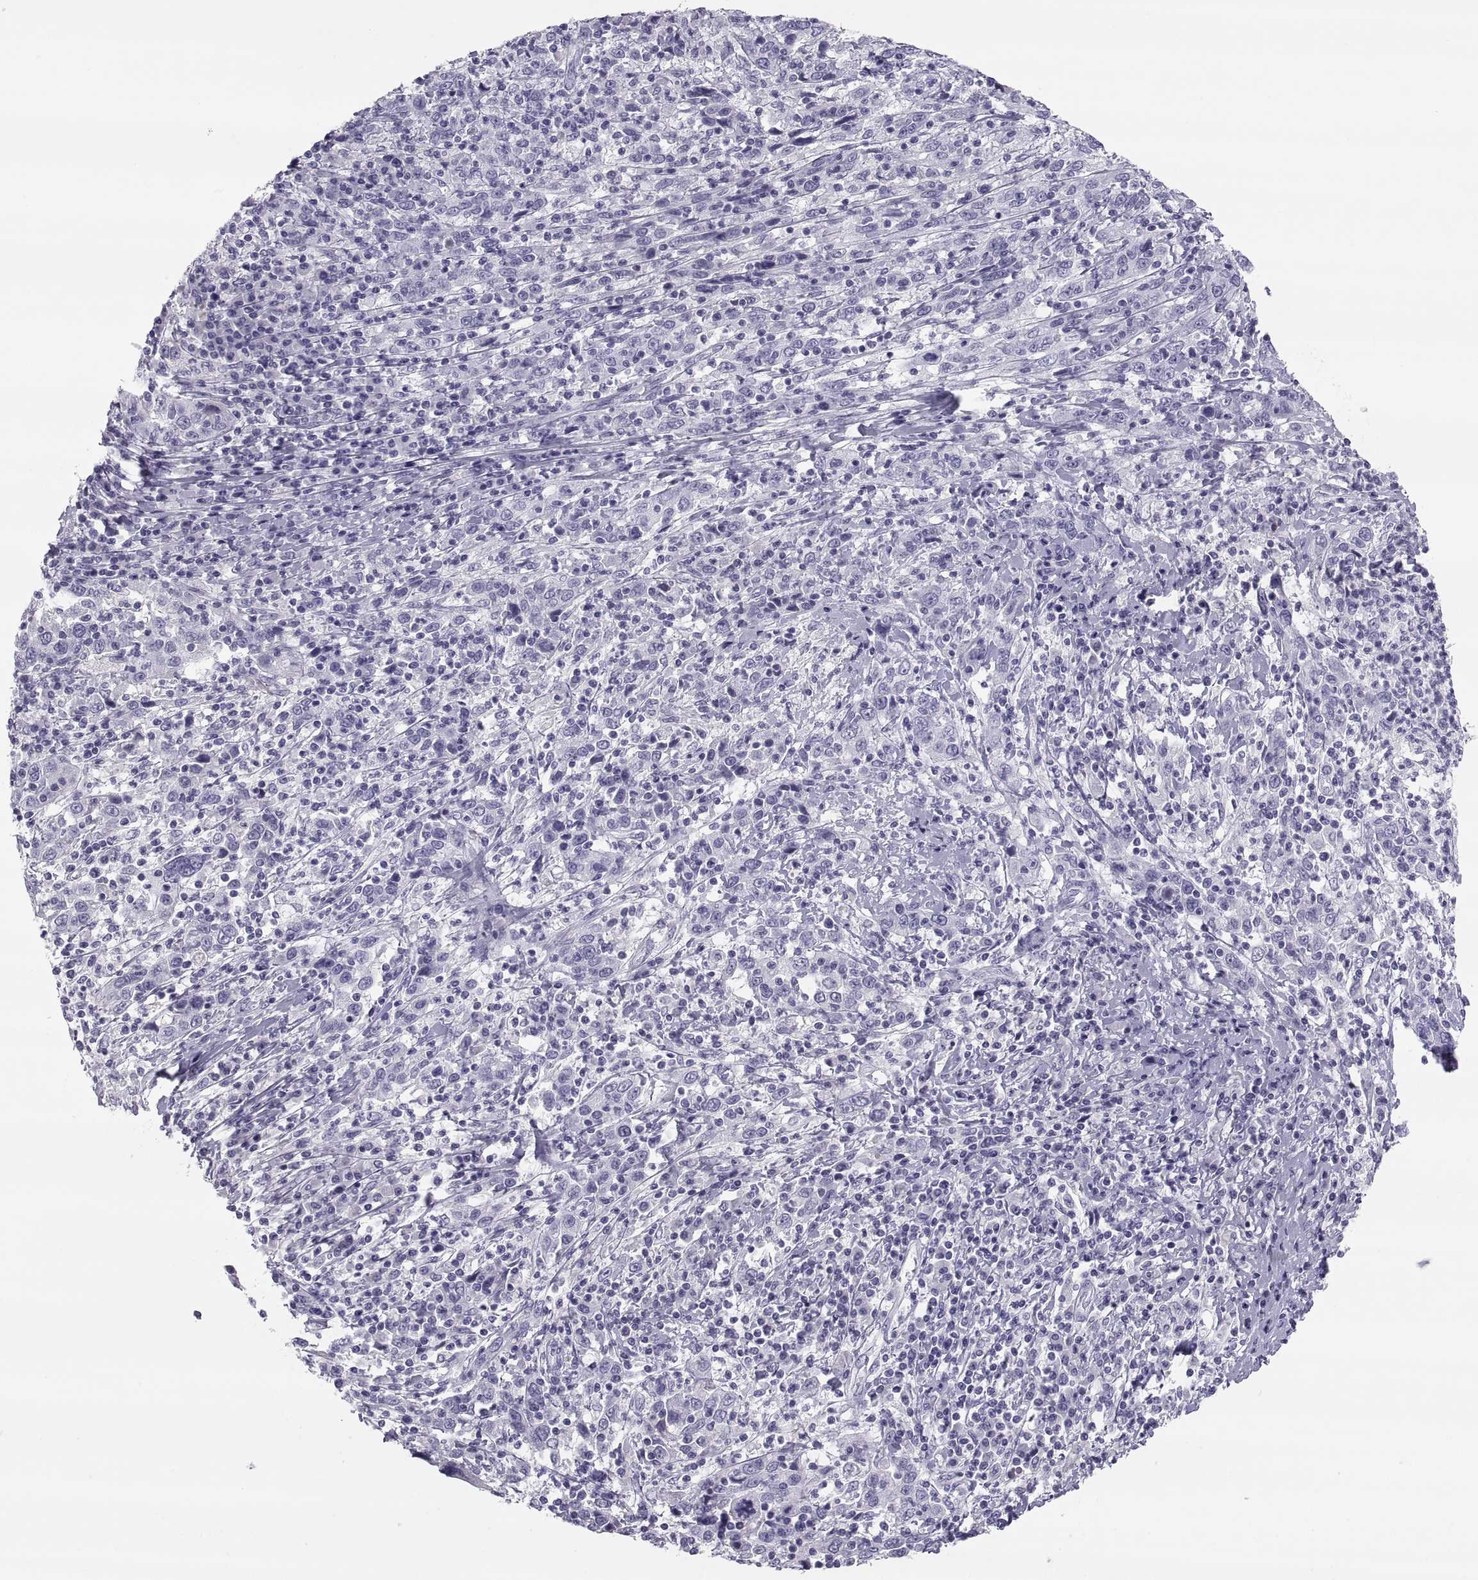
{"staining": {"intensity": "negative", "quantity": "none", "location": "none"}, "tissue": "cervical cancer", "cell_type": "Tumor cells", "image_type": "cancer", "snomed": [{"axis": "morphology", "description": "Squamous cell carcinoma, NOS"}, {"axis": "topography", "description": "Cervix"}], "caption": "Tumor cells are negative for brown protein staining in squamous cell carcinoma (cervical).", "gene": "MAGEB2", "patient": {"sex": "female", "age": 46}}